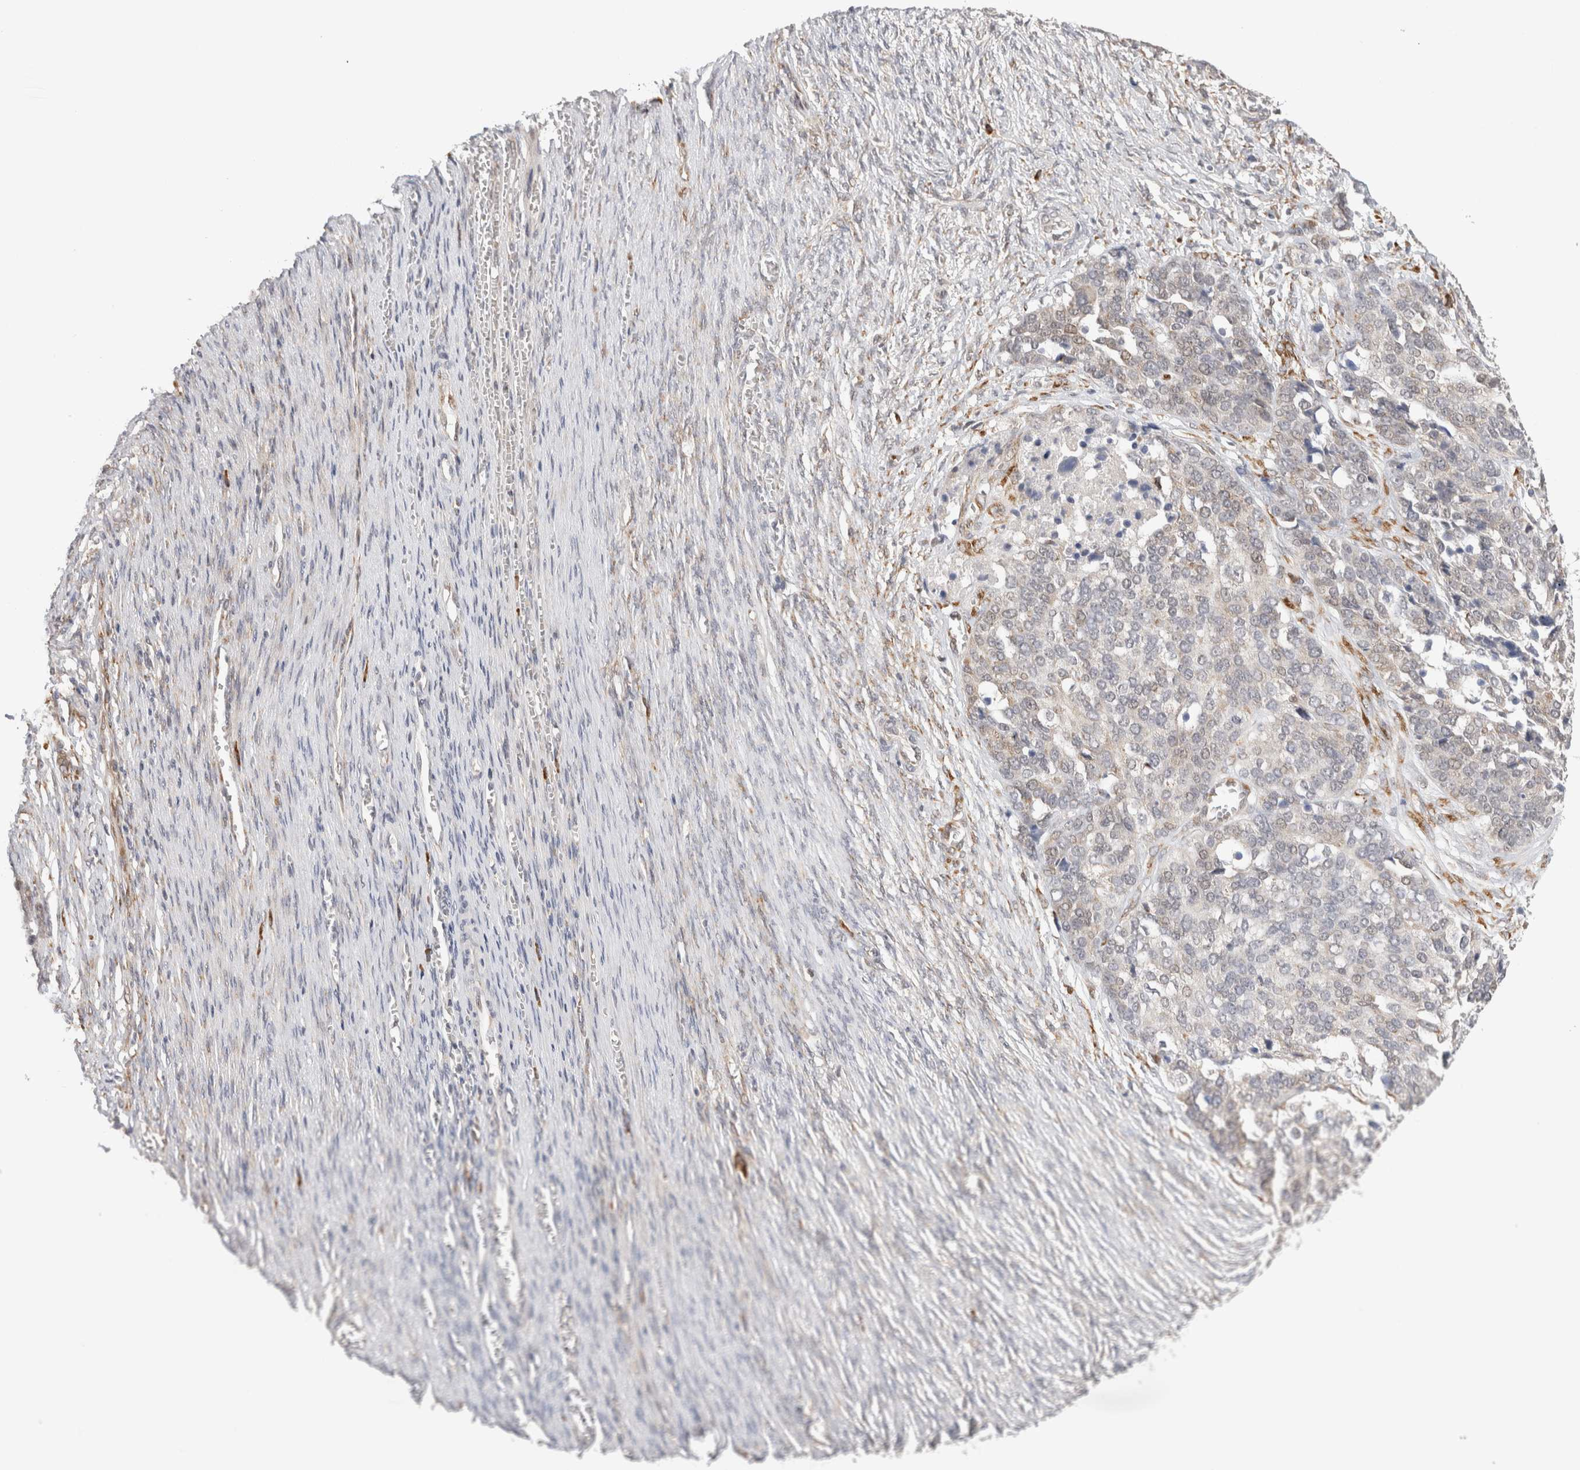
{"staining": {"intensity": "weak", "quantity": "<25%", "location": "cytoplasmic/membranous"}, "tissue": "ovarian cancer", "cell_type": "Tumor cells", "image_type": "cancer", "snomed": [{"axis": "morphology", "description": "Cystadenocarcinoma, serous, NOS"}, {"axis": "topography", "description": "Ovary"}], "caption": "Image shows no significant protein expression in tumor cells of ovarian cancer (serous cystadenocarcinoma). (DAB IHC with hematoxylin counter stain).", "gene": "HDLBP", "patient": {"sex": "female", "age": 44}}